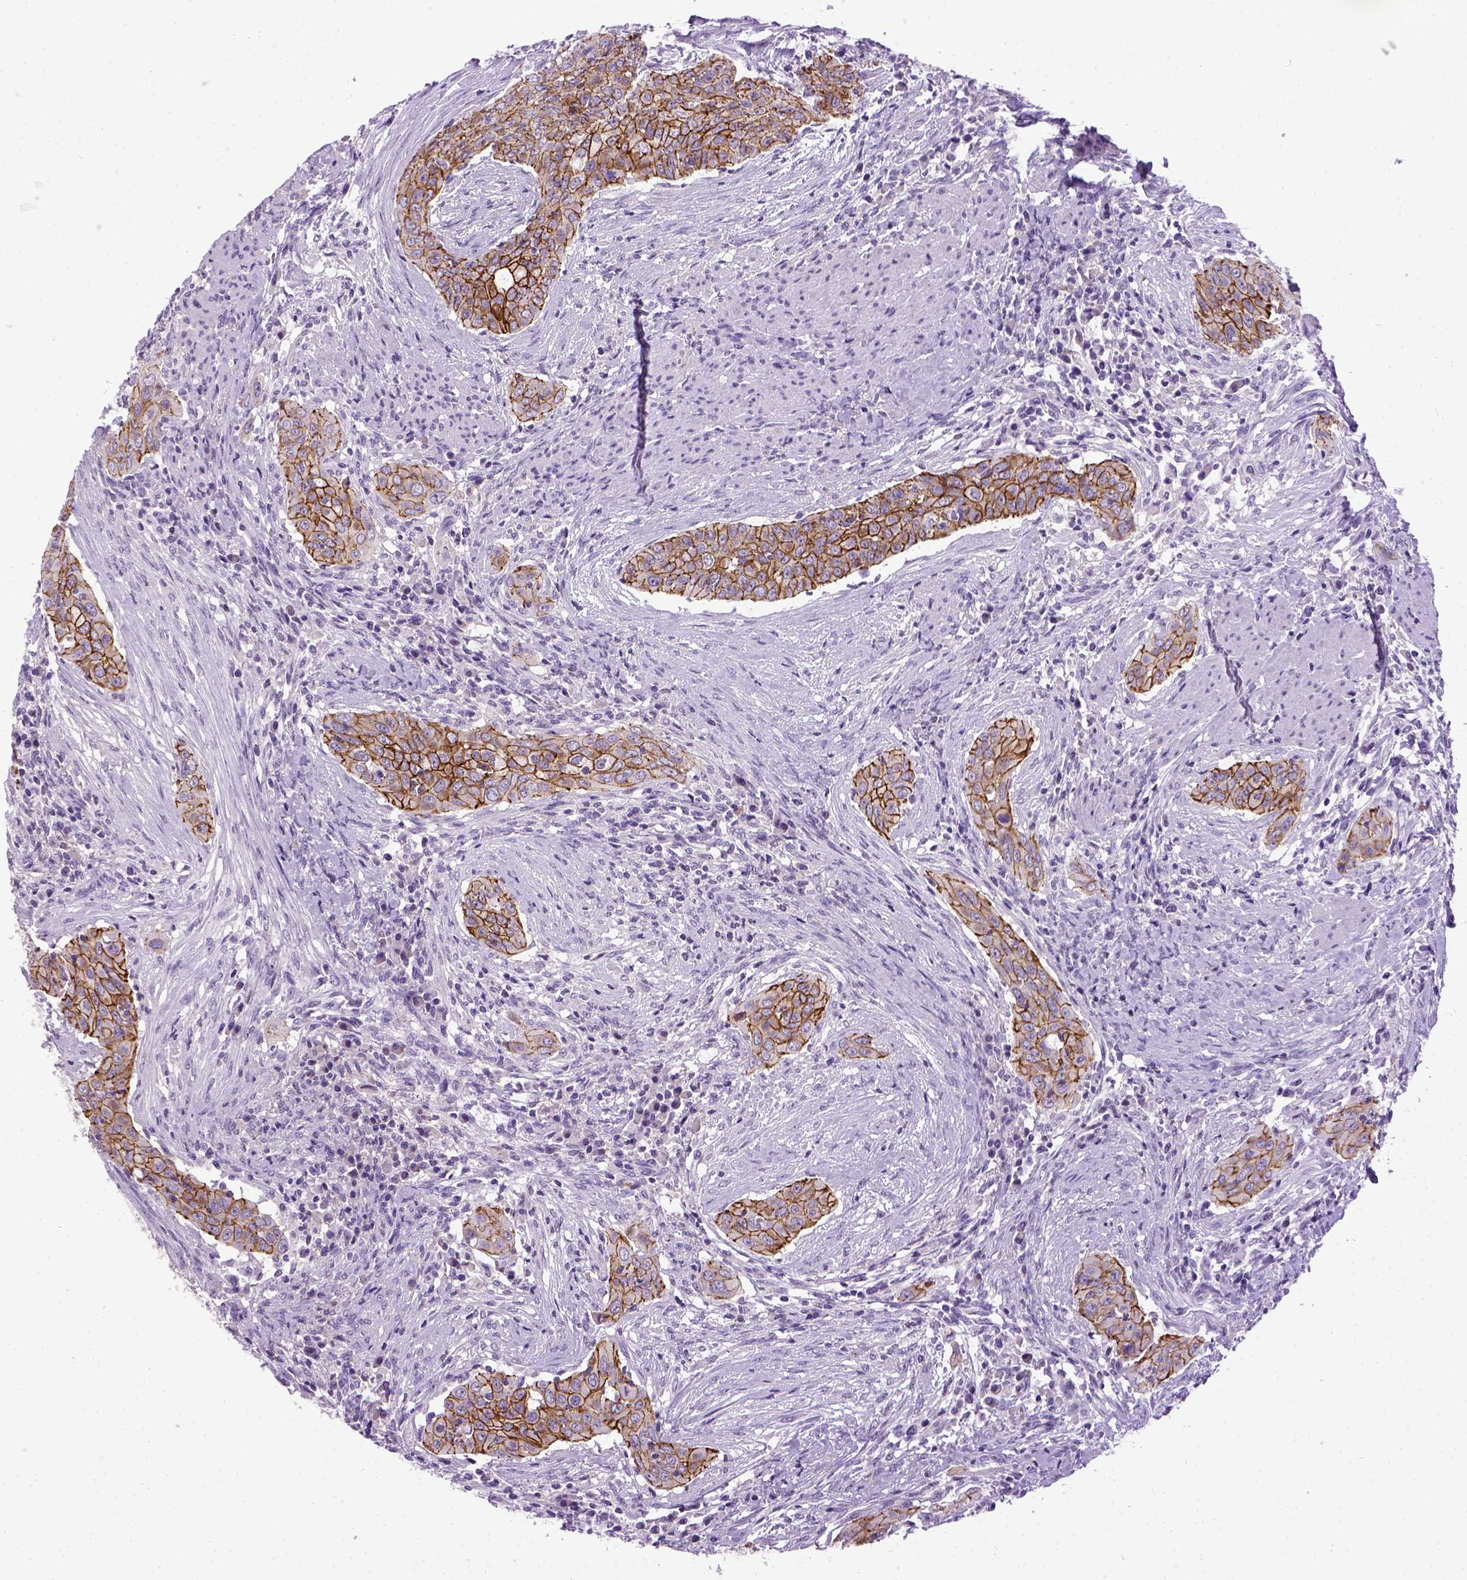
{"staining": {"intensity": "strong", "quantity": ">75%", "location": "cytoplasmic/membranous"}, "tissue": "urothelial cancer", "cell_type": "Tumor cells", "image_type": "cancer", "snomed": [{"axis": "morphology", "description": "Urothelial carcinoma, High grade"}, {"axis": "topography", "description": "Urinary bladder"}], "caption": "Urothelial carcinoma (high-grade) stained with IHC shows strong cytoplasmic/membranous expression in about >75% of tumor cells.", "gene": "CDH1", "patient": {"sex": "male", "age": 82}}